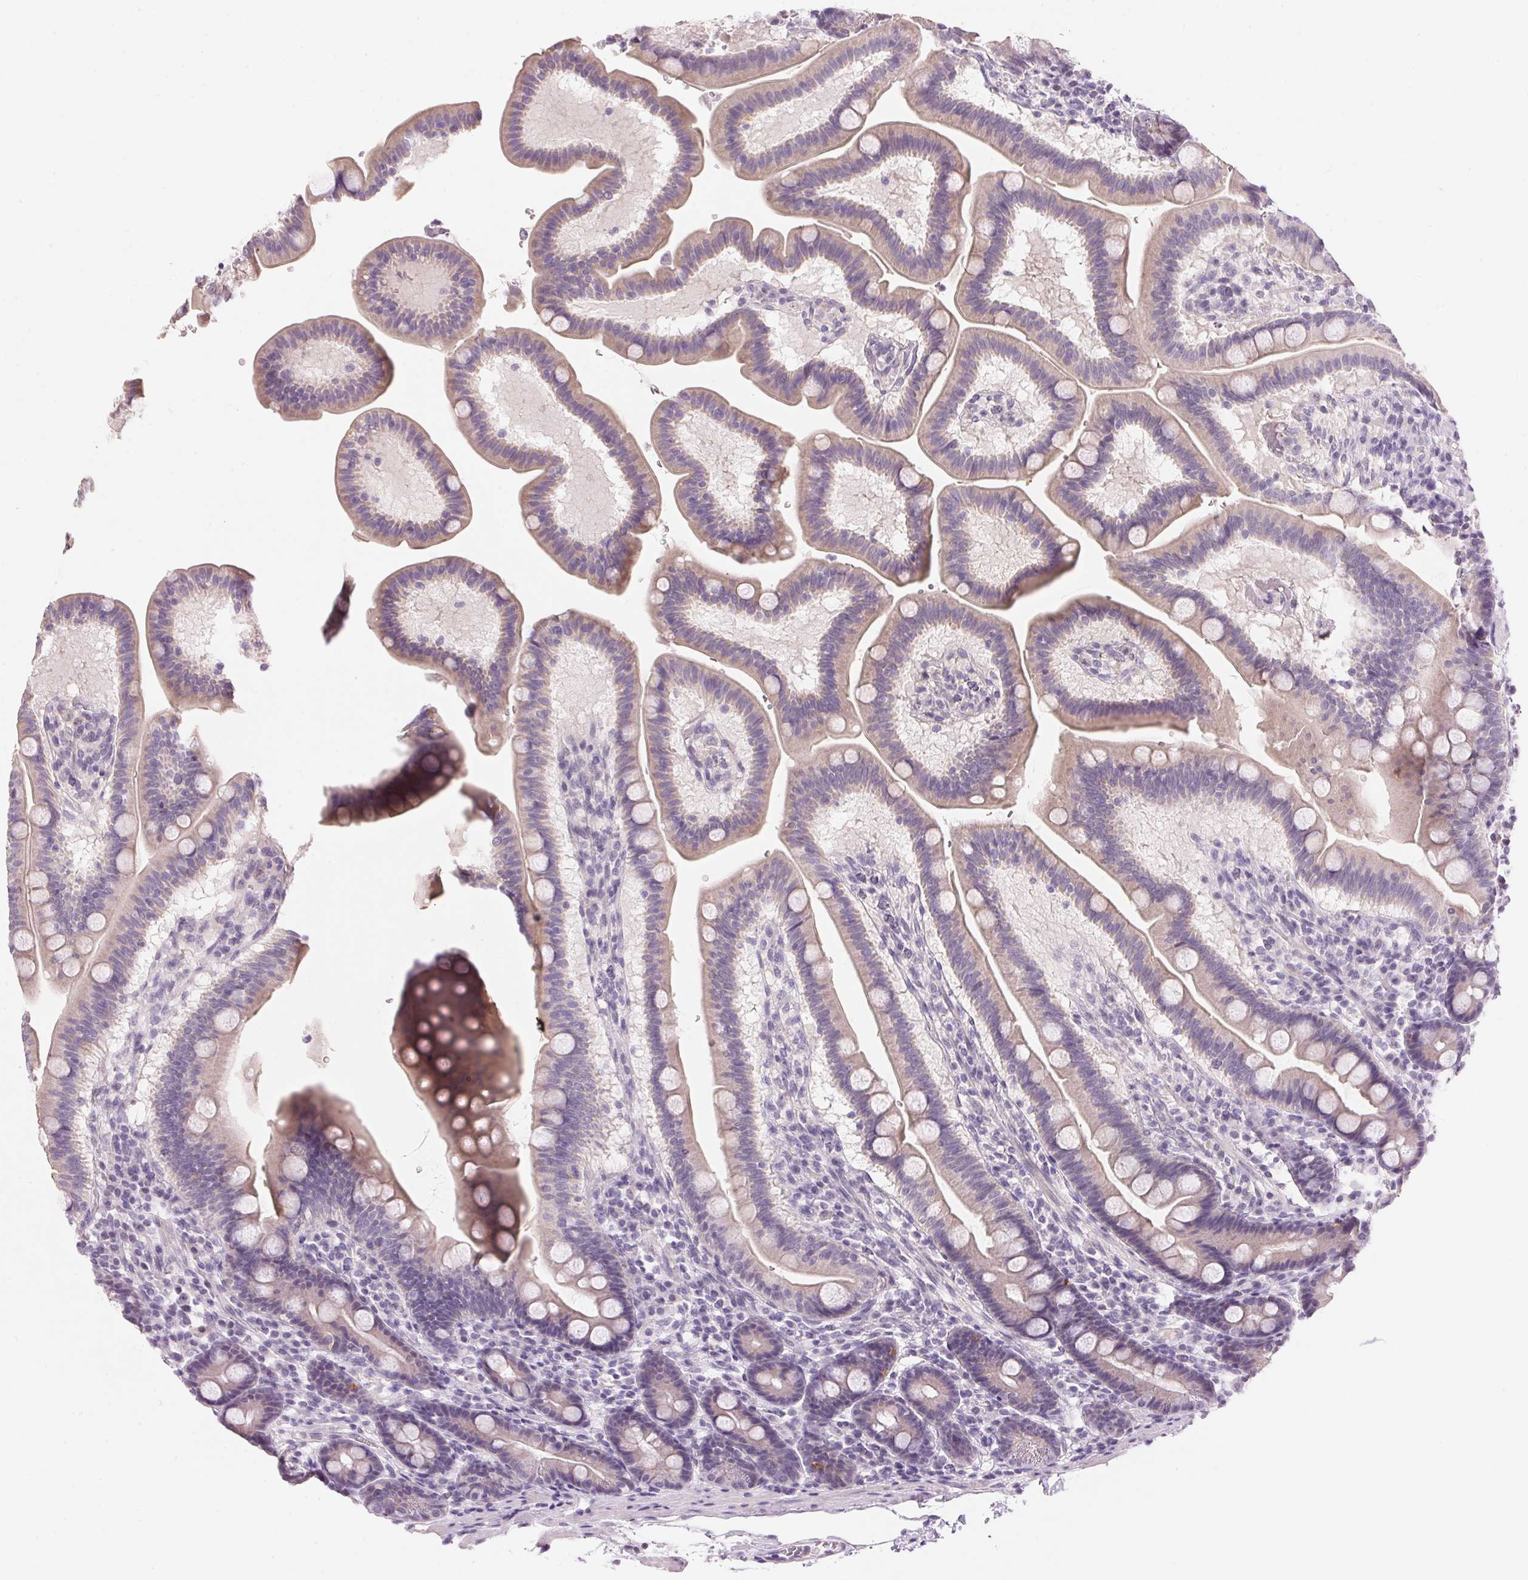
{"staining": {"intensity": "weak", "quantity": "25%-75%", "location": "cytoplasmic/membranous"}, "tissue": "duodenum", "cell_type": "Glandular cells", "image_type": "normal", "snomed": [{"axis": "morphology", "description": "Normal tissue, NOS"}, {"axis": "topography", "description": "Duodenum"}], "caption": "High-magnification brightfield microscopy of benign duodenum stained with DAB (brown) and counterstained with hematoxylin (blue). glandular cells exhibit weak cytoplasmic/membranous staining is appreciated in approximately25%-75% of cells.", "gene": "CYP11B1", "patient": {"sex": "male", "age": 59}}